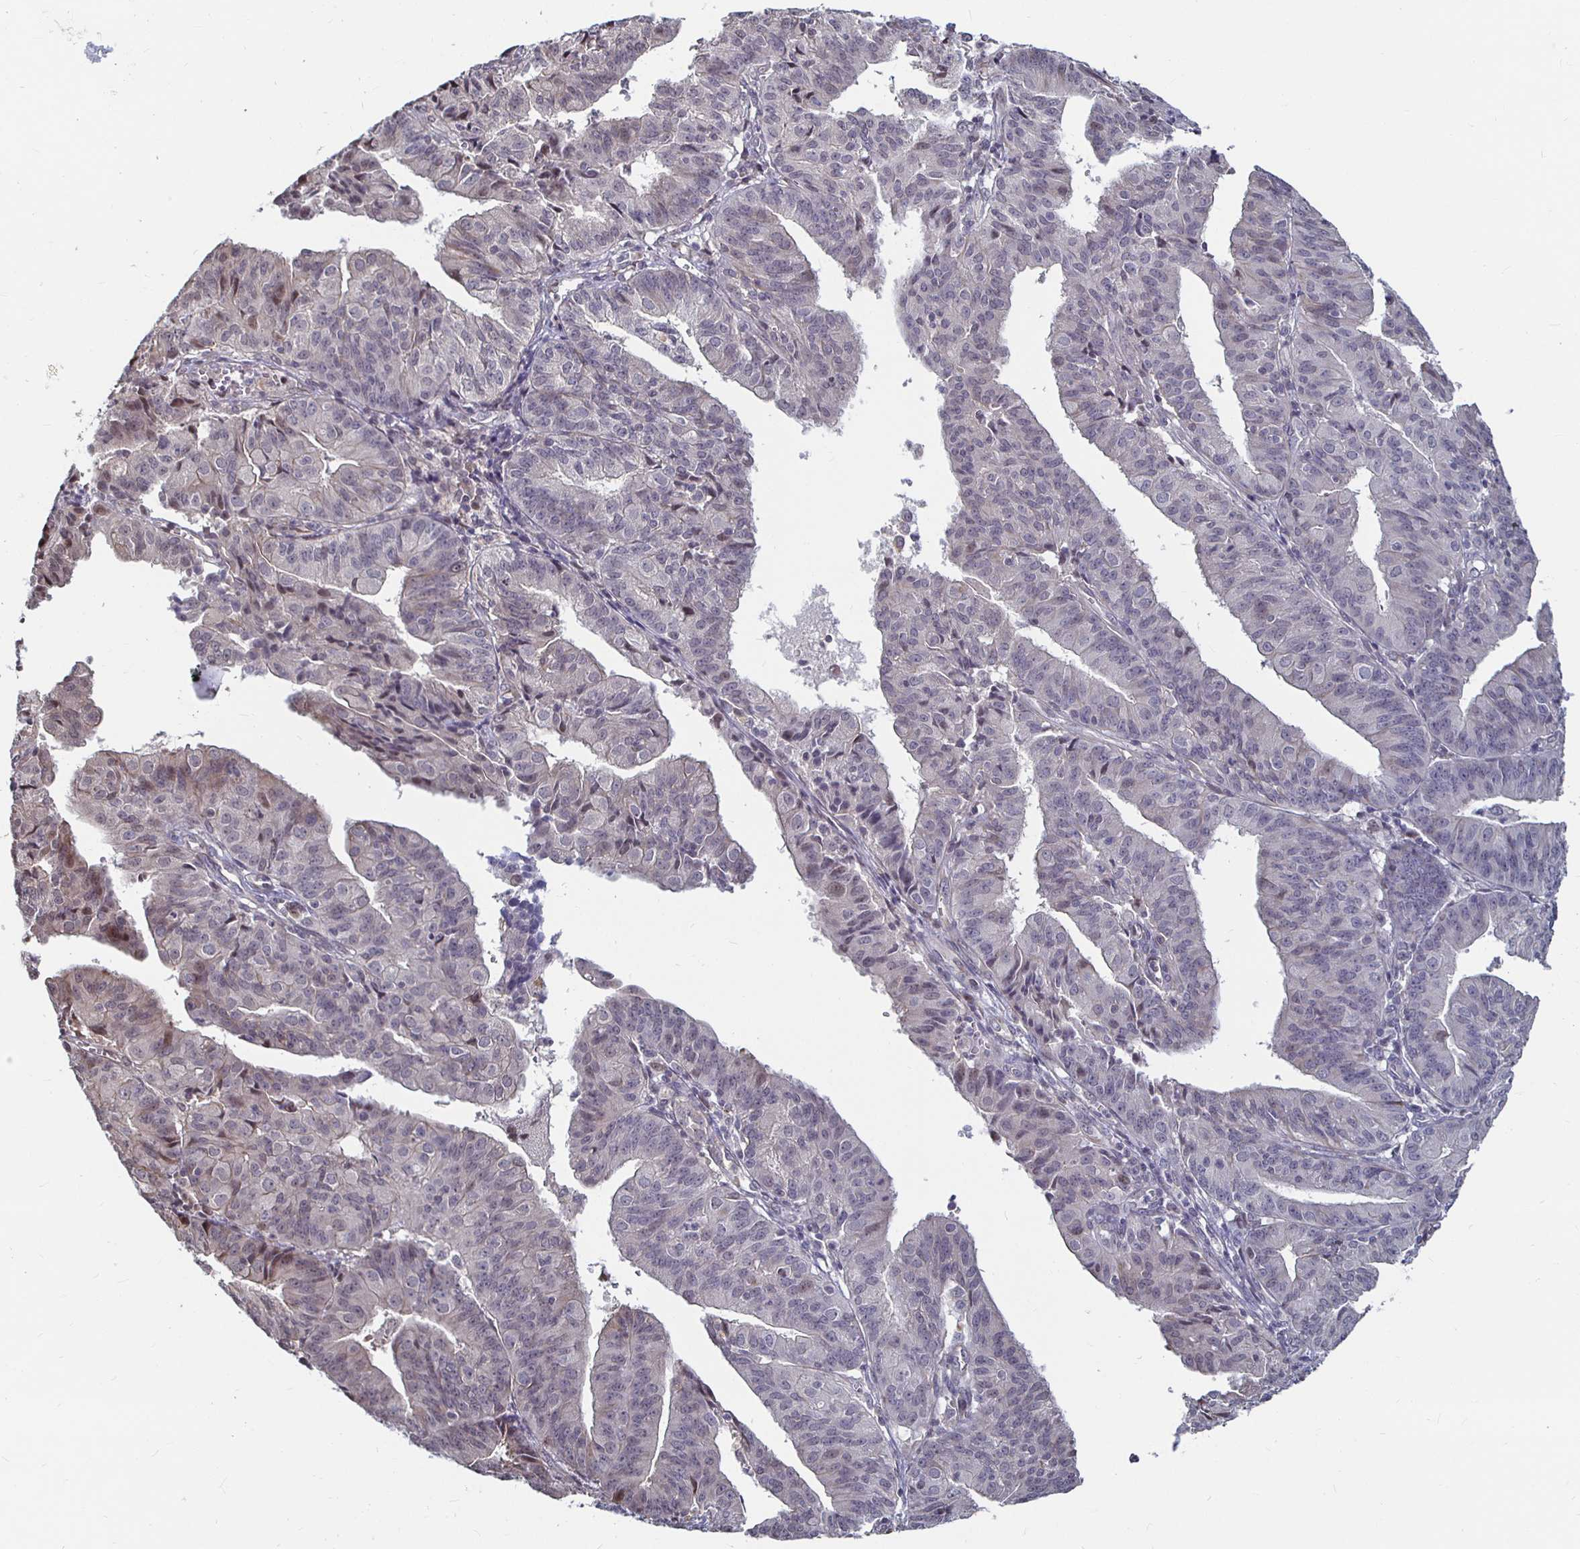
{"staining": {"intensity": "weak", "quantity": "<25%", "location": "cytoplasmic/membranous"}, "tissue": "endometrial cancer", "cell_type": "Tumor cells", "image_type": "cancer", "snomed": [{"axis": "morphology", "description": "Adenocarcinoma, NOS"}, {"axis": "topography", "description": "Endometrium"}], "caption": "Immunohistochemical staining of endometrial cancer (adenocarcinoma) demonstrates no significant staining in tumor cells.", "gene": "CAPN11", "patient": {"sex": "female", "age": 56}}